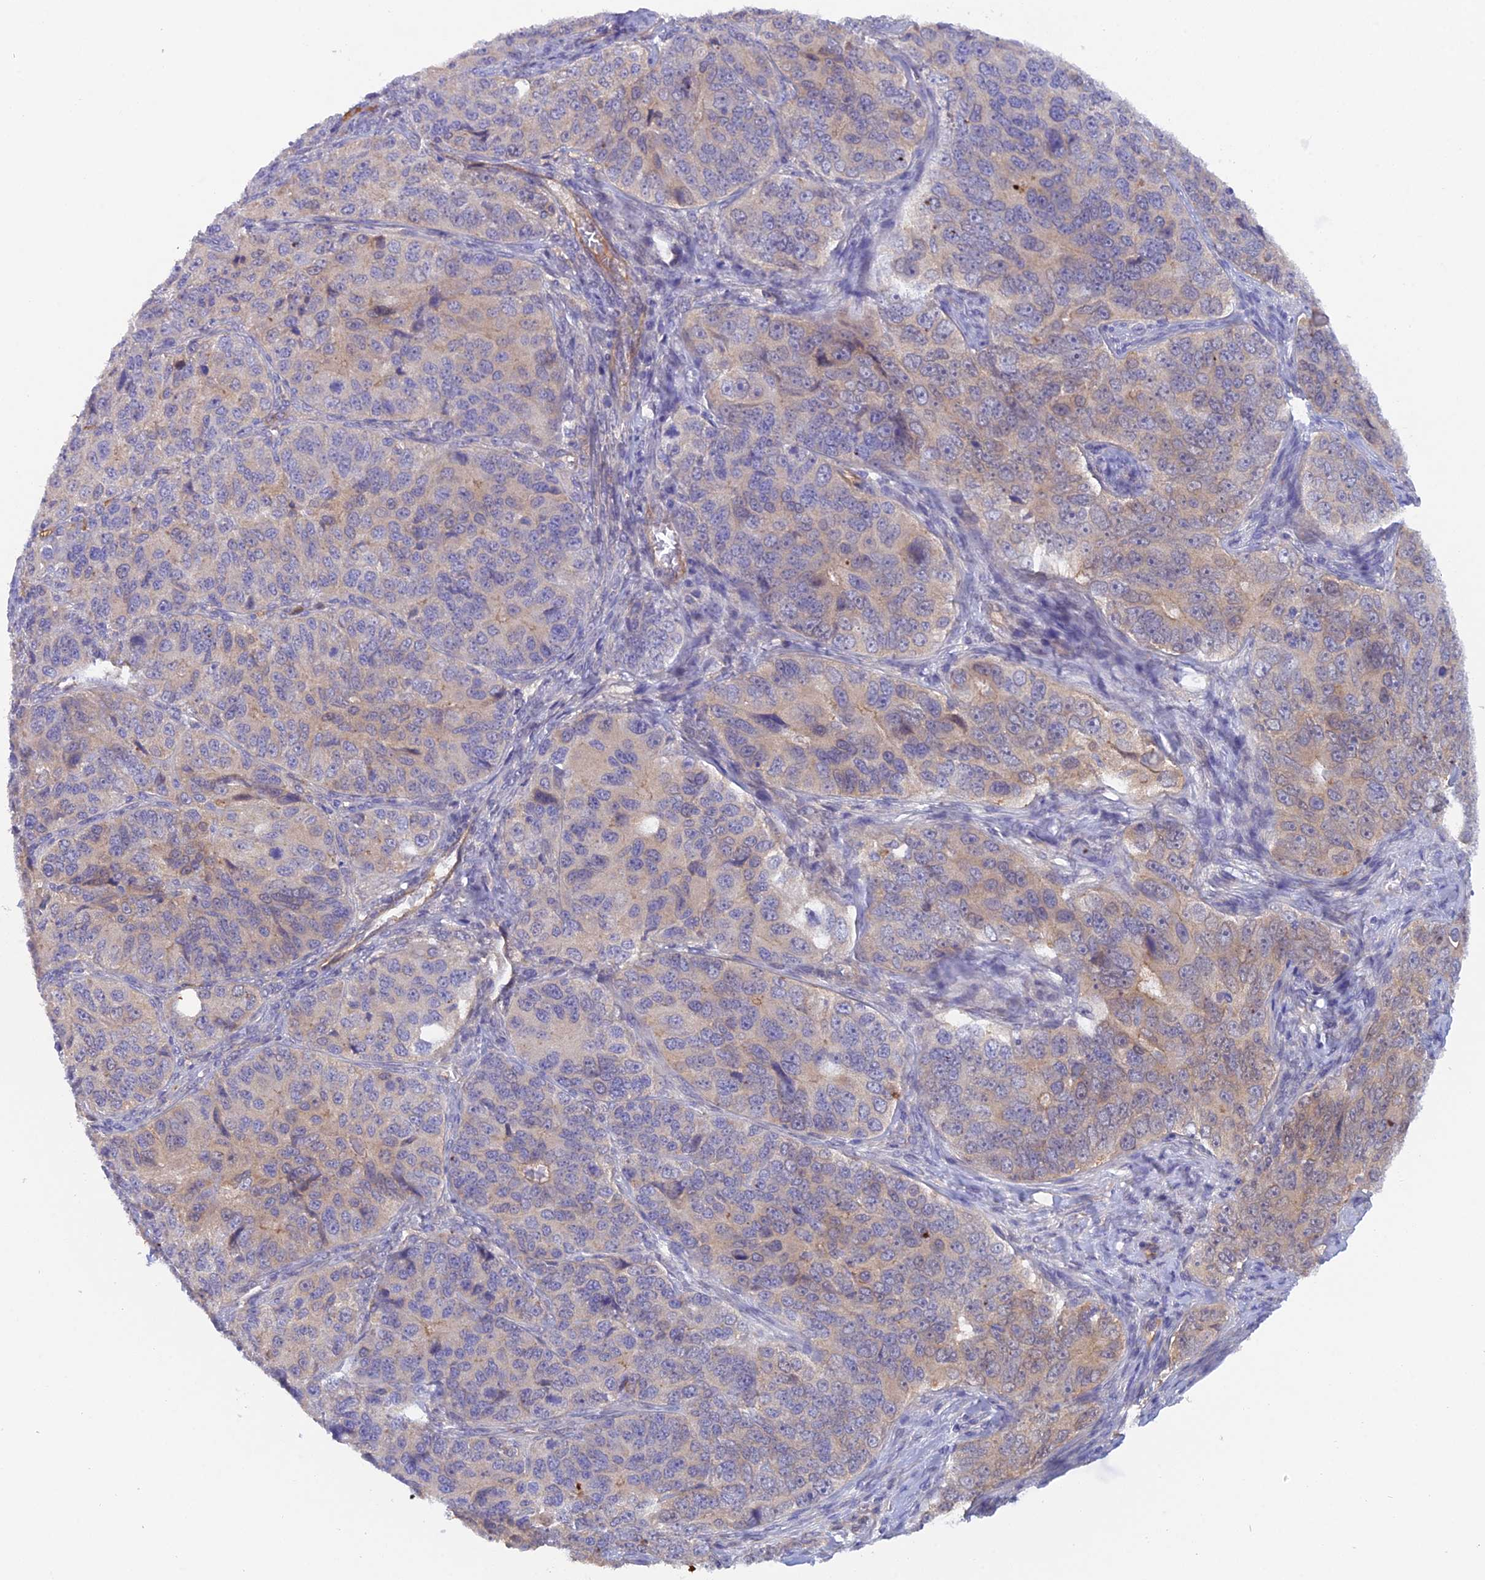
{"staining": {"intensity": "weak", "quantity": "25%-75%", "location": "cytoplasmic/membranous"}, "tissue": "ovarian cancer", "cell_type": "Tumor cells", "image_type": "cancer", "snomed": [{"axis": "morphology", "description": "Carcinoma, endometroid"}, {"axis": "topography", "description": "Ovary"}], "caption": "Immunohistochemistry of ovarian cancer (endometroid carcinoma) demonstrates low levels of weak cytoplasmic/membranous staining in approximately 25%-75% of tumor cells.", "gene": "FZR1", "patient": {"sex": "female", "age": 51}}